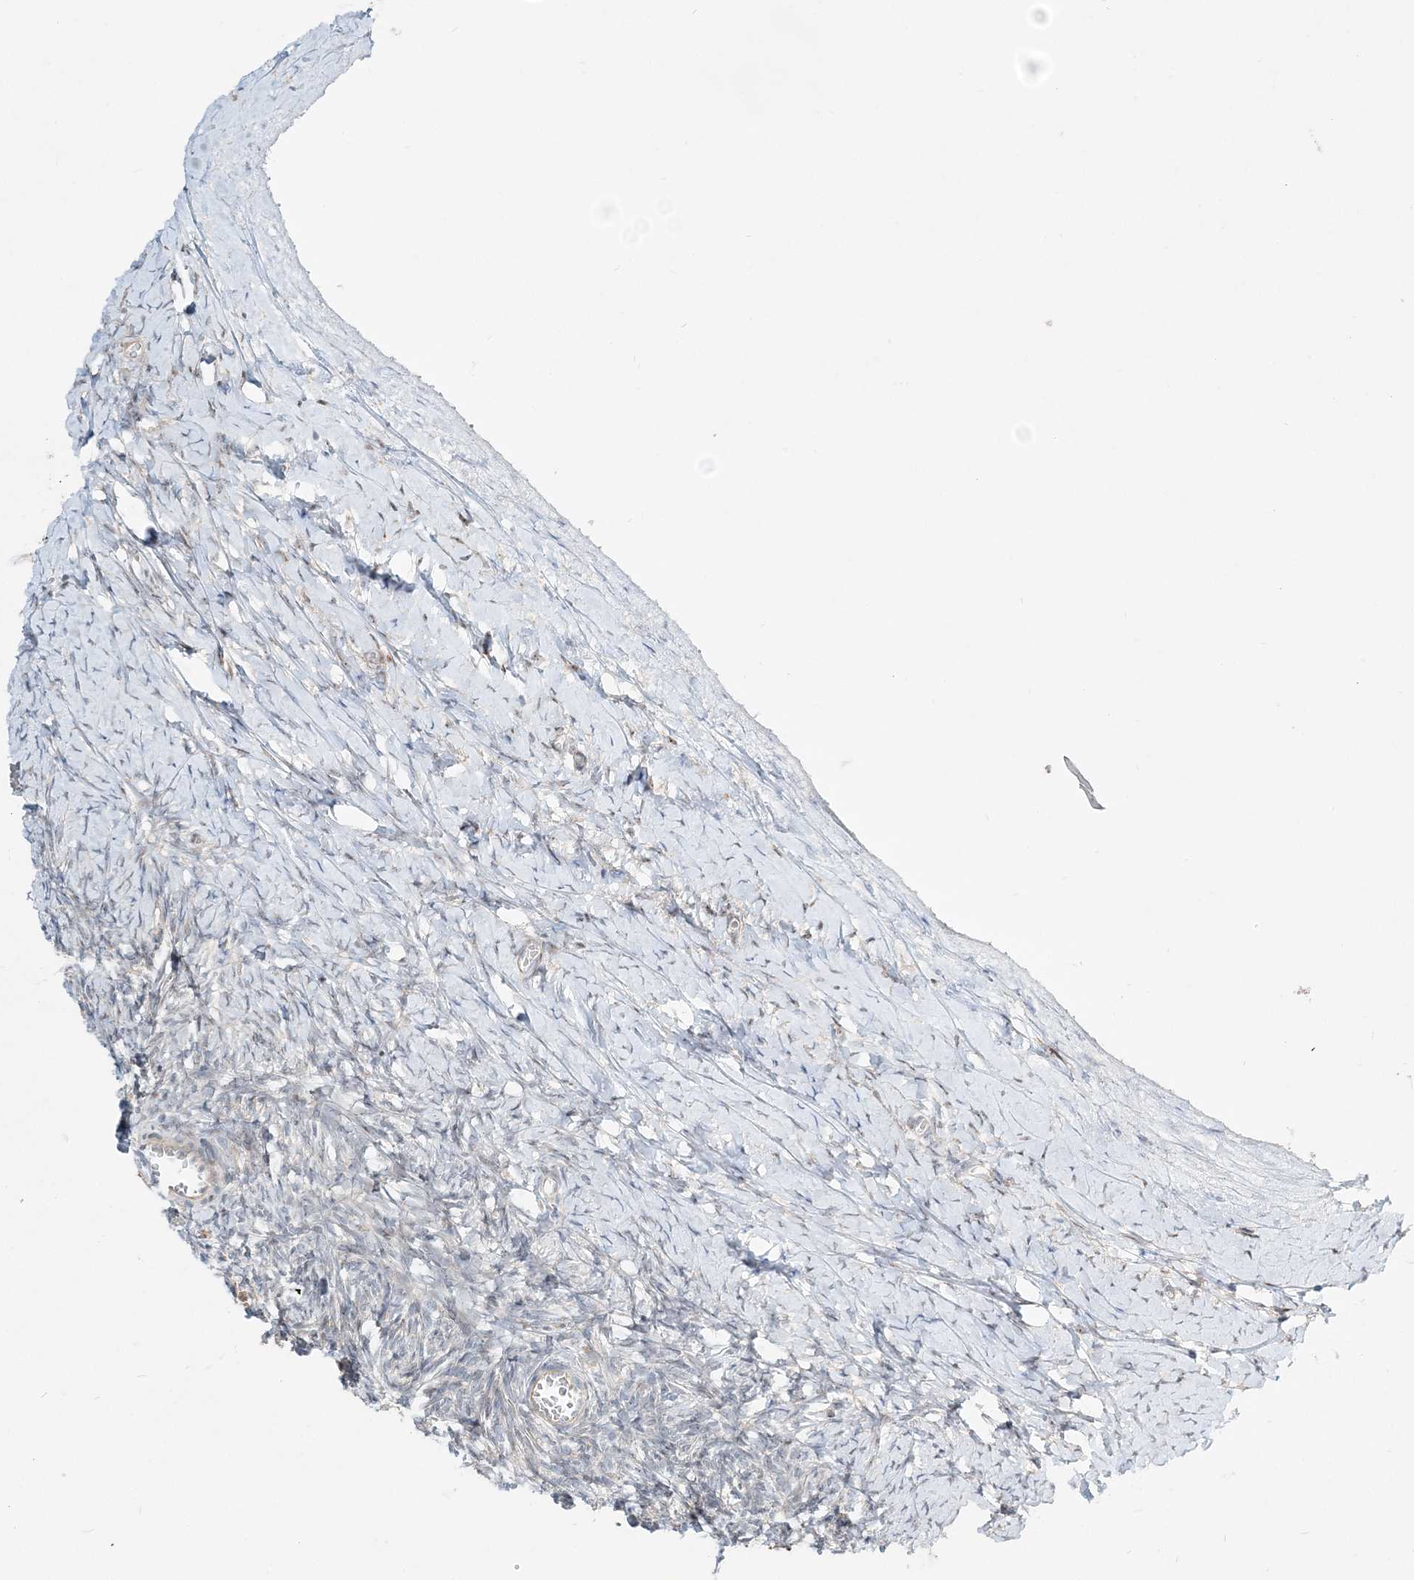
{"staining": {"intensity": "negative", "quantity": "none", "location": "none"}, "tissue": "ovary", "cell_type": "Ovarian stroma cells", "image_type": "normal", "snomed": [{"axis": "morphology", "description": "Normal tissue, NOS"}, {"axis": "morphology", "description": "Developmental malformation"}, {"axis": "topography", "description": "Ovary"}], "caption": "Immunohistochemistry (IHC) of benign human ovary displays no positivity in ovarian stroma cells.", "gene": "CXXC5", "patient": {"sex": "female", "age": 39}}